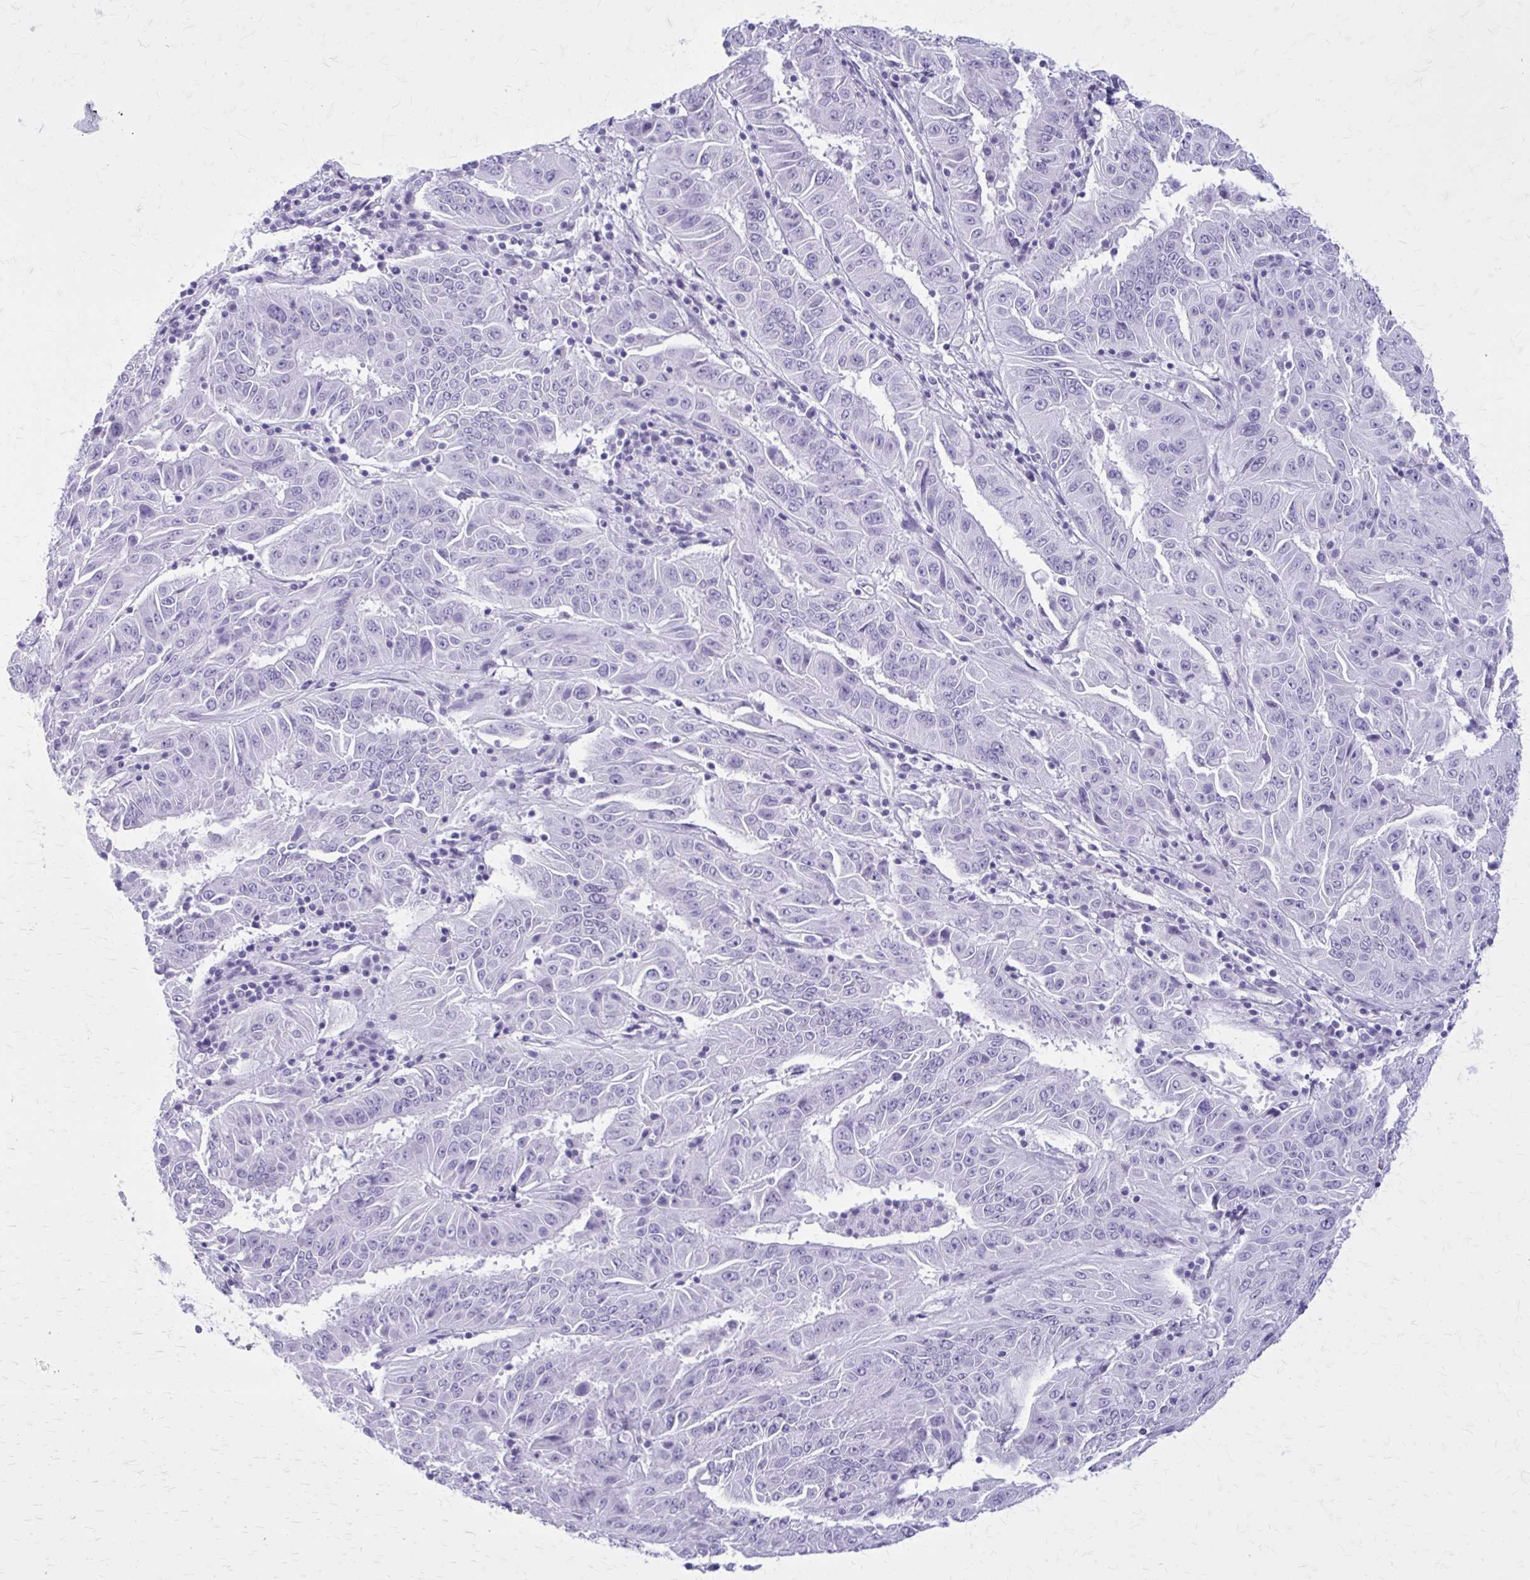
{"staining": {"intensity": "negative", "quantity": "none", "location": "none"}, "tissue": "pancreatic cancer", "cell_type": "Tumor cells", "image_type": "cancer", "snomed": [{"axis": "morphology", "description": "Adenocarcinoma, NOS"}, {"axis": "topography", "description": "Pancreas"}], "caption": "Immunohistochemistry histopathology image of pancreatic cancer stained for a protein (brown), which shows no expression in tumor cells.", "gene": "GAD1", "patient": {"sex": "male", "age": 63}}